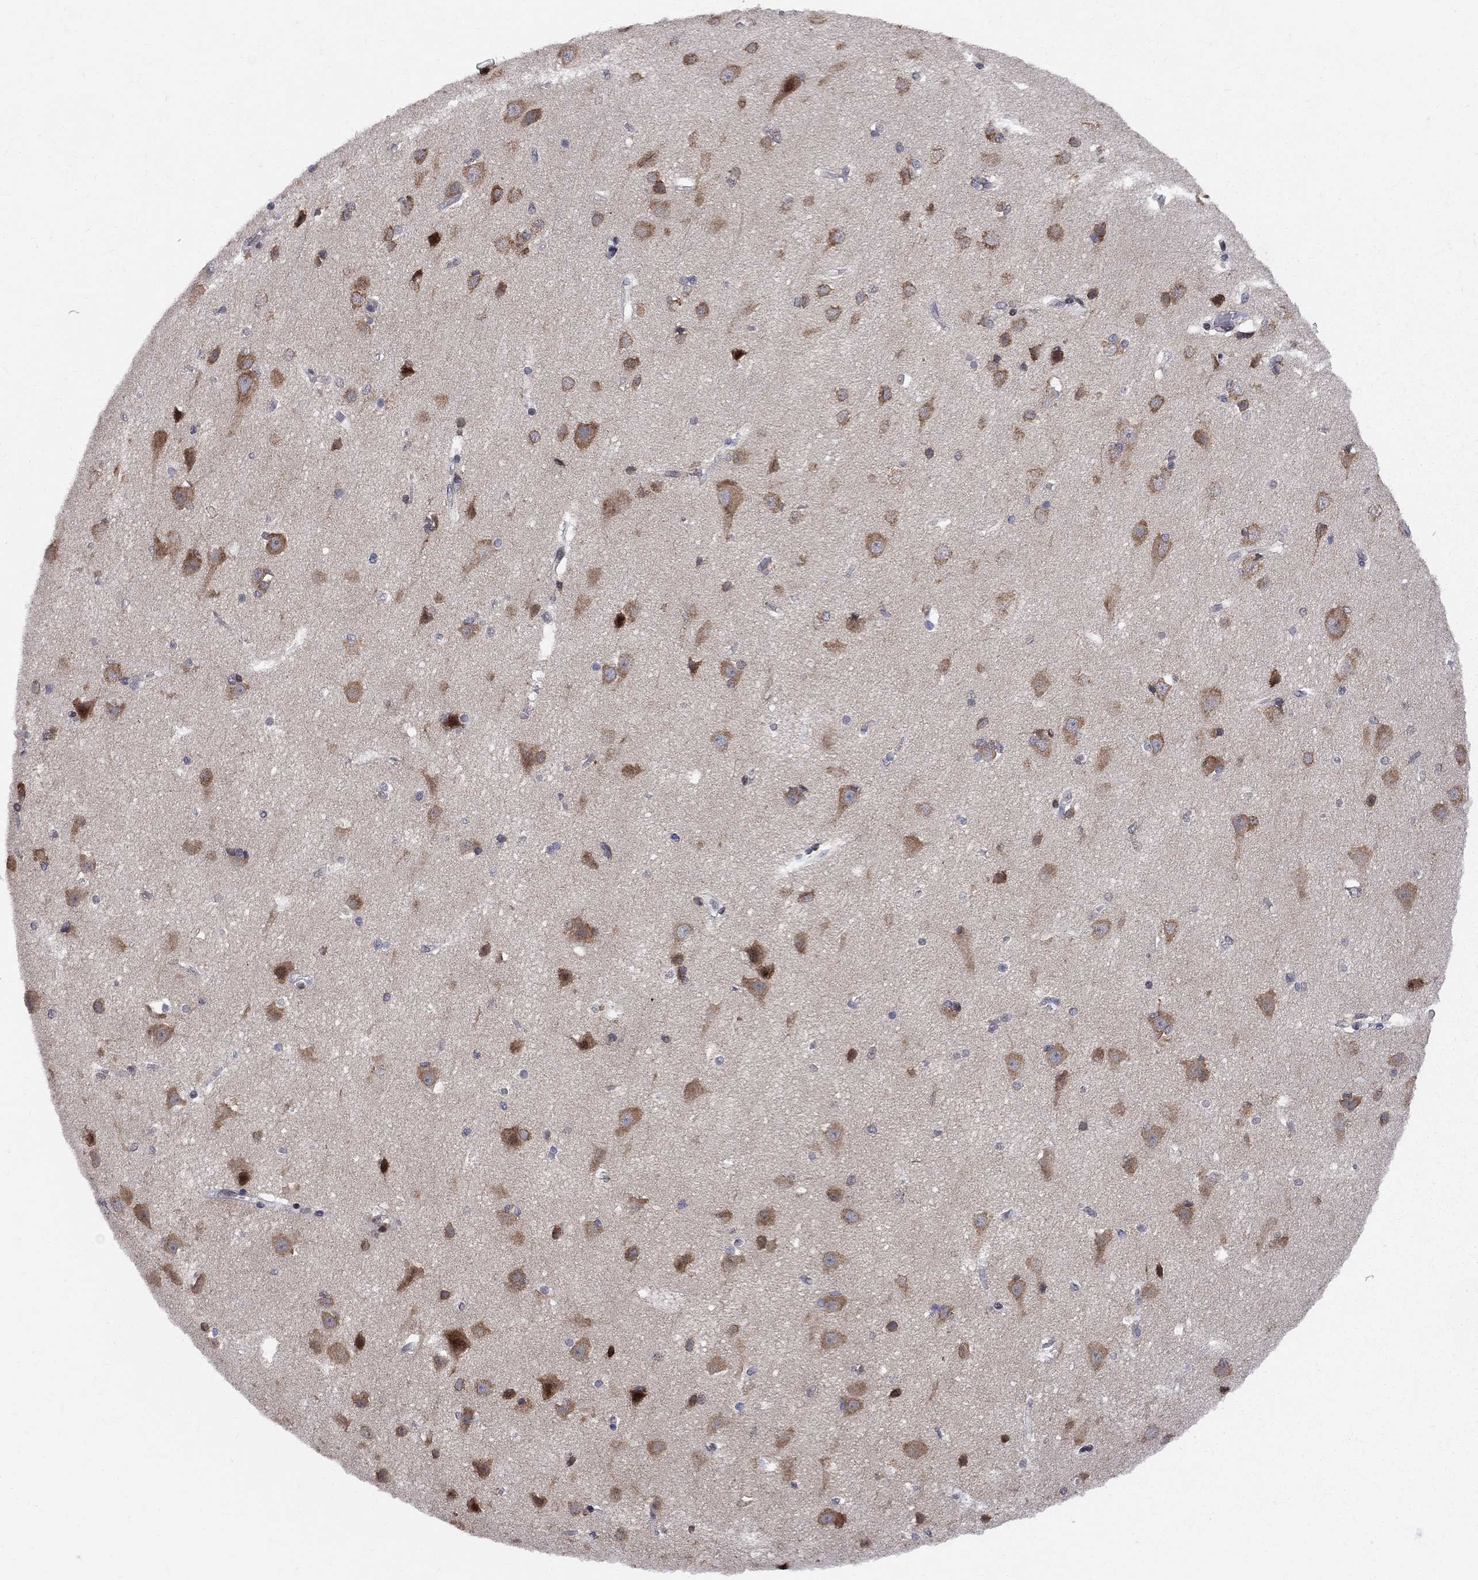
{"staining": {"intensity": "negative", "quantity": "none", "location": "none"}, "tissue": "cerebral cortex", "cell_type": "Endothelial cells", "image_type": "normal", "snomed": [{"axis": "morphology", "description": "Normal tissue, NOS"}, {"axis": "topography", "description": "Cerebral cortex"}], "caption": "This micrograph is of benign cerebral cortex stained with immunohistochemistry (IHC) to label a protein in brown with the nuclei are counter-stained blue. There is no staining in endothelial cells. The staining is performed using DAB brown chromogen with nuclei counter-stained in using hematoxylin.", "gene": "CNOT11", "patient": {"sex": "male", "age": 37}}